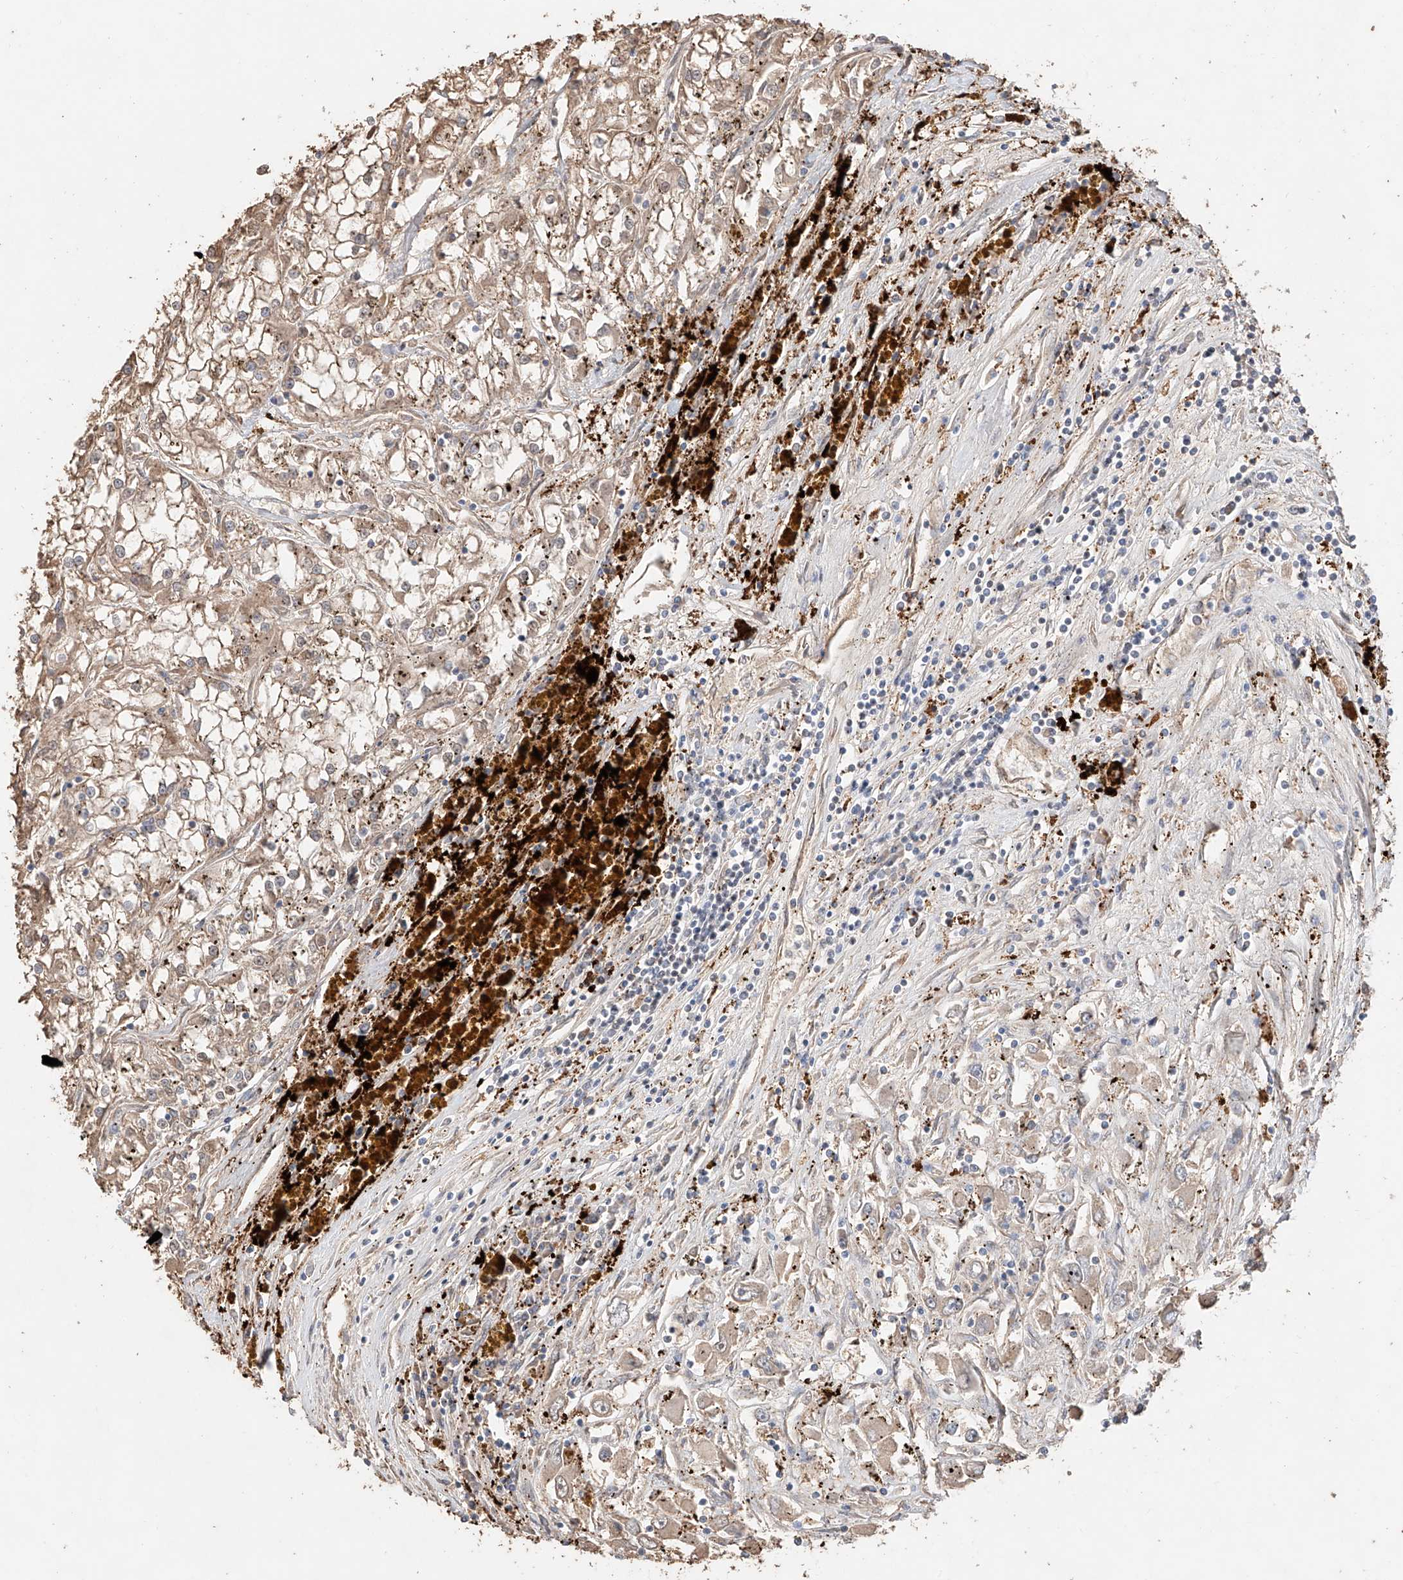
{"staining": {"intensity": "moderate", "quantity": ">75%", "location": "cytoplasmic/membranous"}, "tissue": "renal cancer", "cell_type": "Tumor cells", "image_type": "cancer", "snomed": [{"axis": "morphology", "description": "Adenocarcinoma, NOS"}, {"axis": "topography", "description": "Kidney"}], "caption": "Moderate cytoplasmic/membranous protein positivity is seen in approximately >75% of tumor cells in renal adenocarcinoma.", "gene": "MOSPD1", "patient": {"sex": "female", "age": 52}}